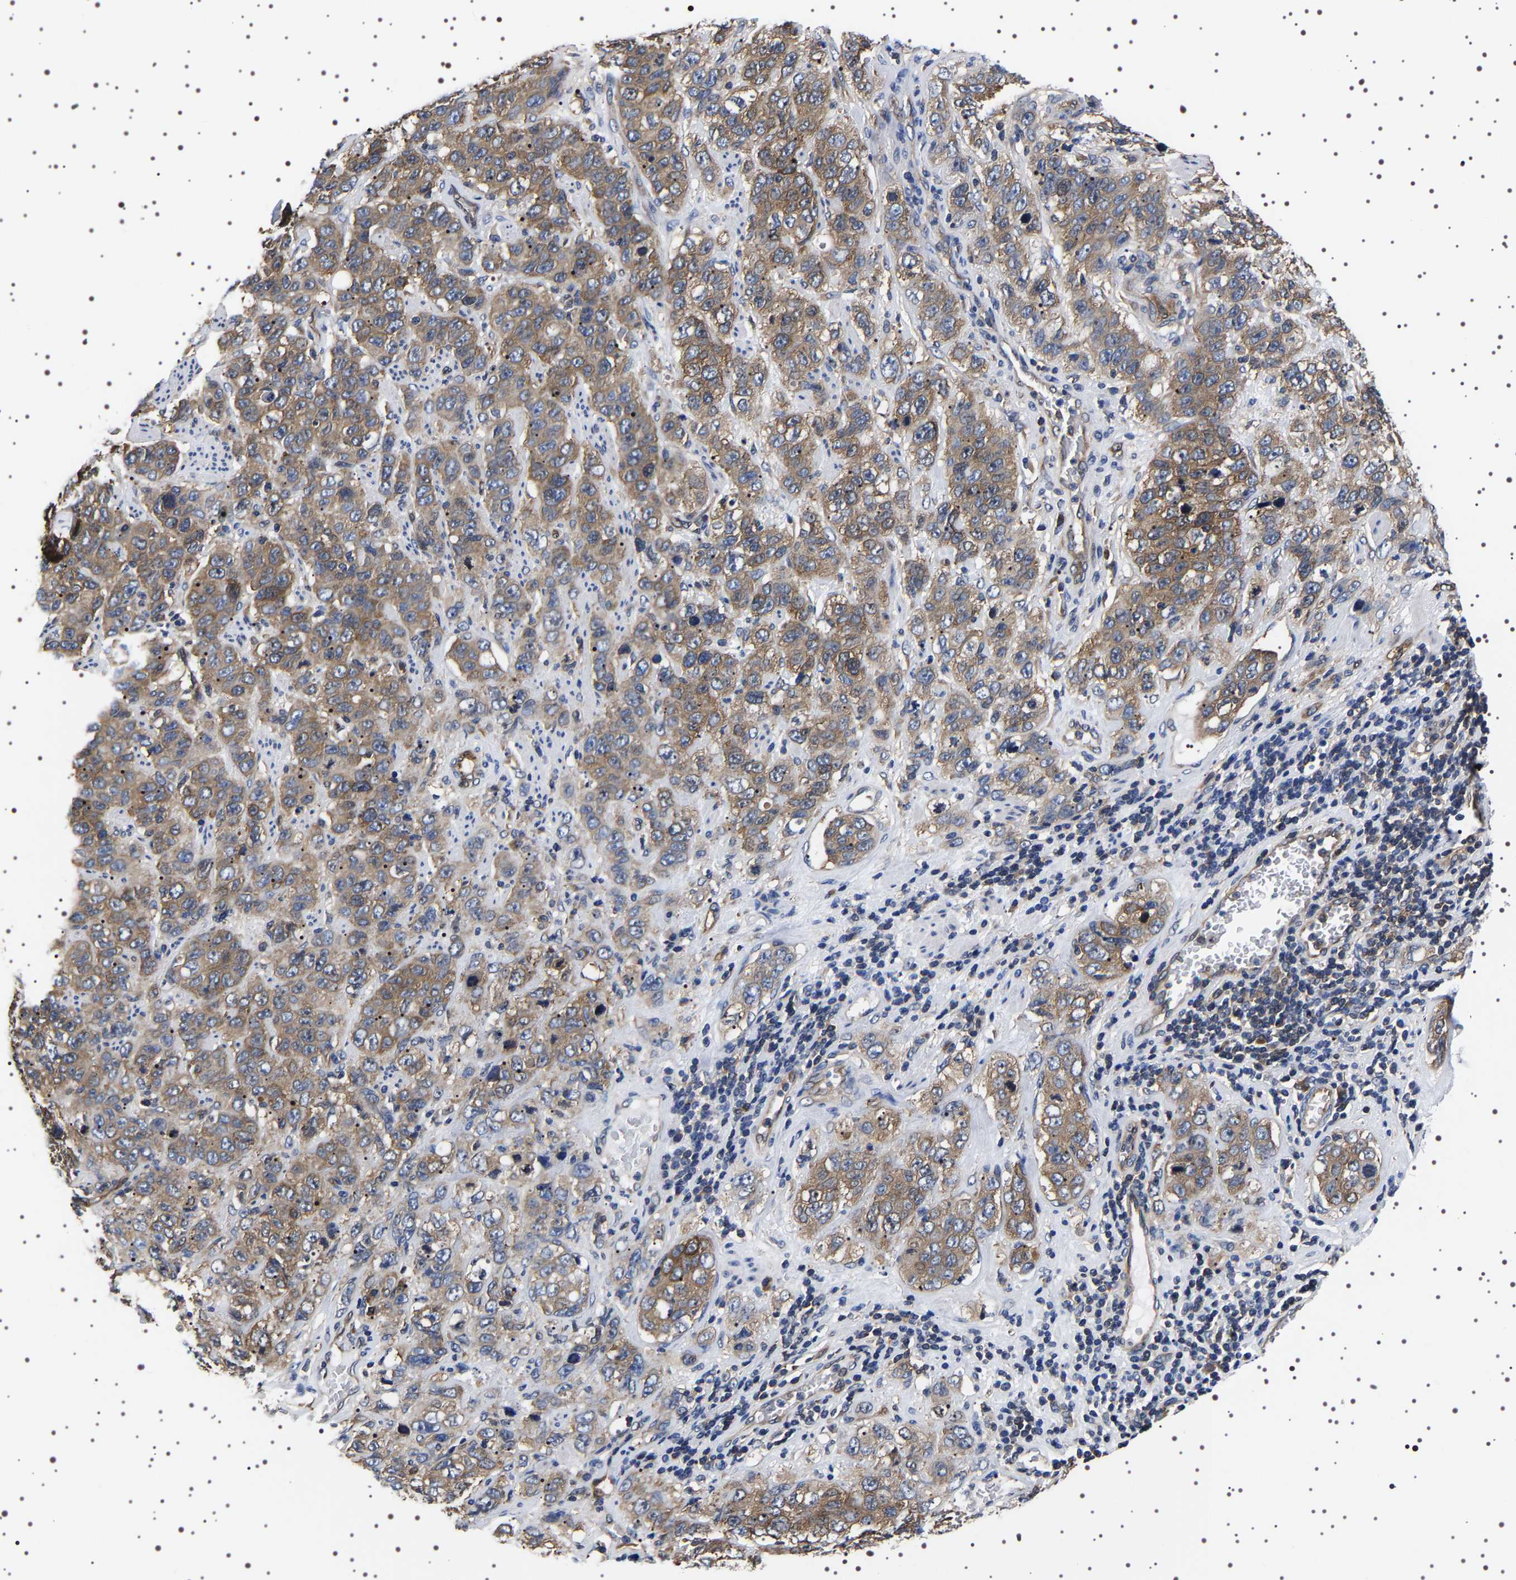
{"staining": {"intensity": "moderate", "quantity": ">75%", "location": "cytoplasmic/membranous"}, "tissue": "stomach cancer", "cell_type": "Tumor cells", "image_type": "cancer", "snomed": [{"axis": "morphology", "description": "Adenocarcinoma, NOS"}, {"axis": "topography", "description": "Stomach"}], "caption": "DAB (3,3'-diaminobenzidine) immunohistochemical staining of adenocarcinoma (stomach) shows moderate cytoplasmic/membranous protein staining in about >75% of tumor cells. (Stains: DAB (3,3'-diaminobenzidine) in brown, nuclei in blue, Microscopy: brightfield microscopy at high magnification).", "gene": "DARS1", "patient": {"sex": "male", "age": 48}}